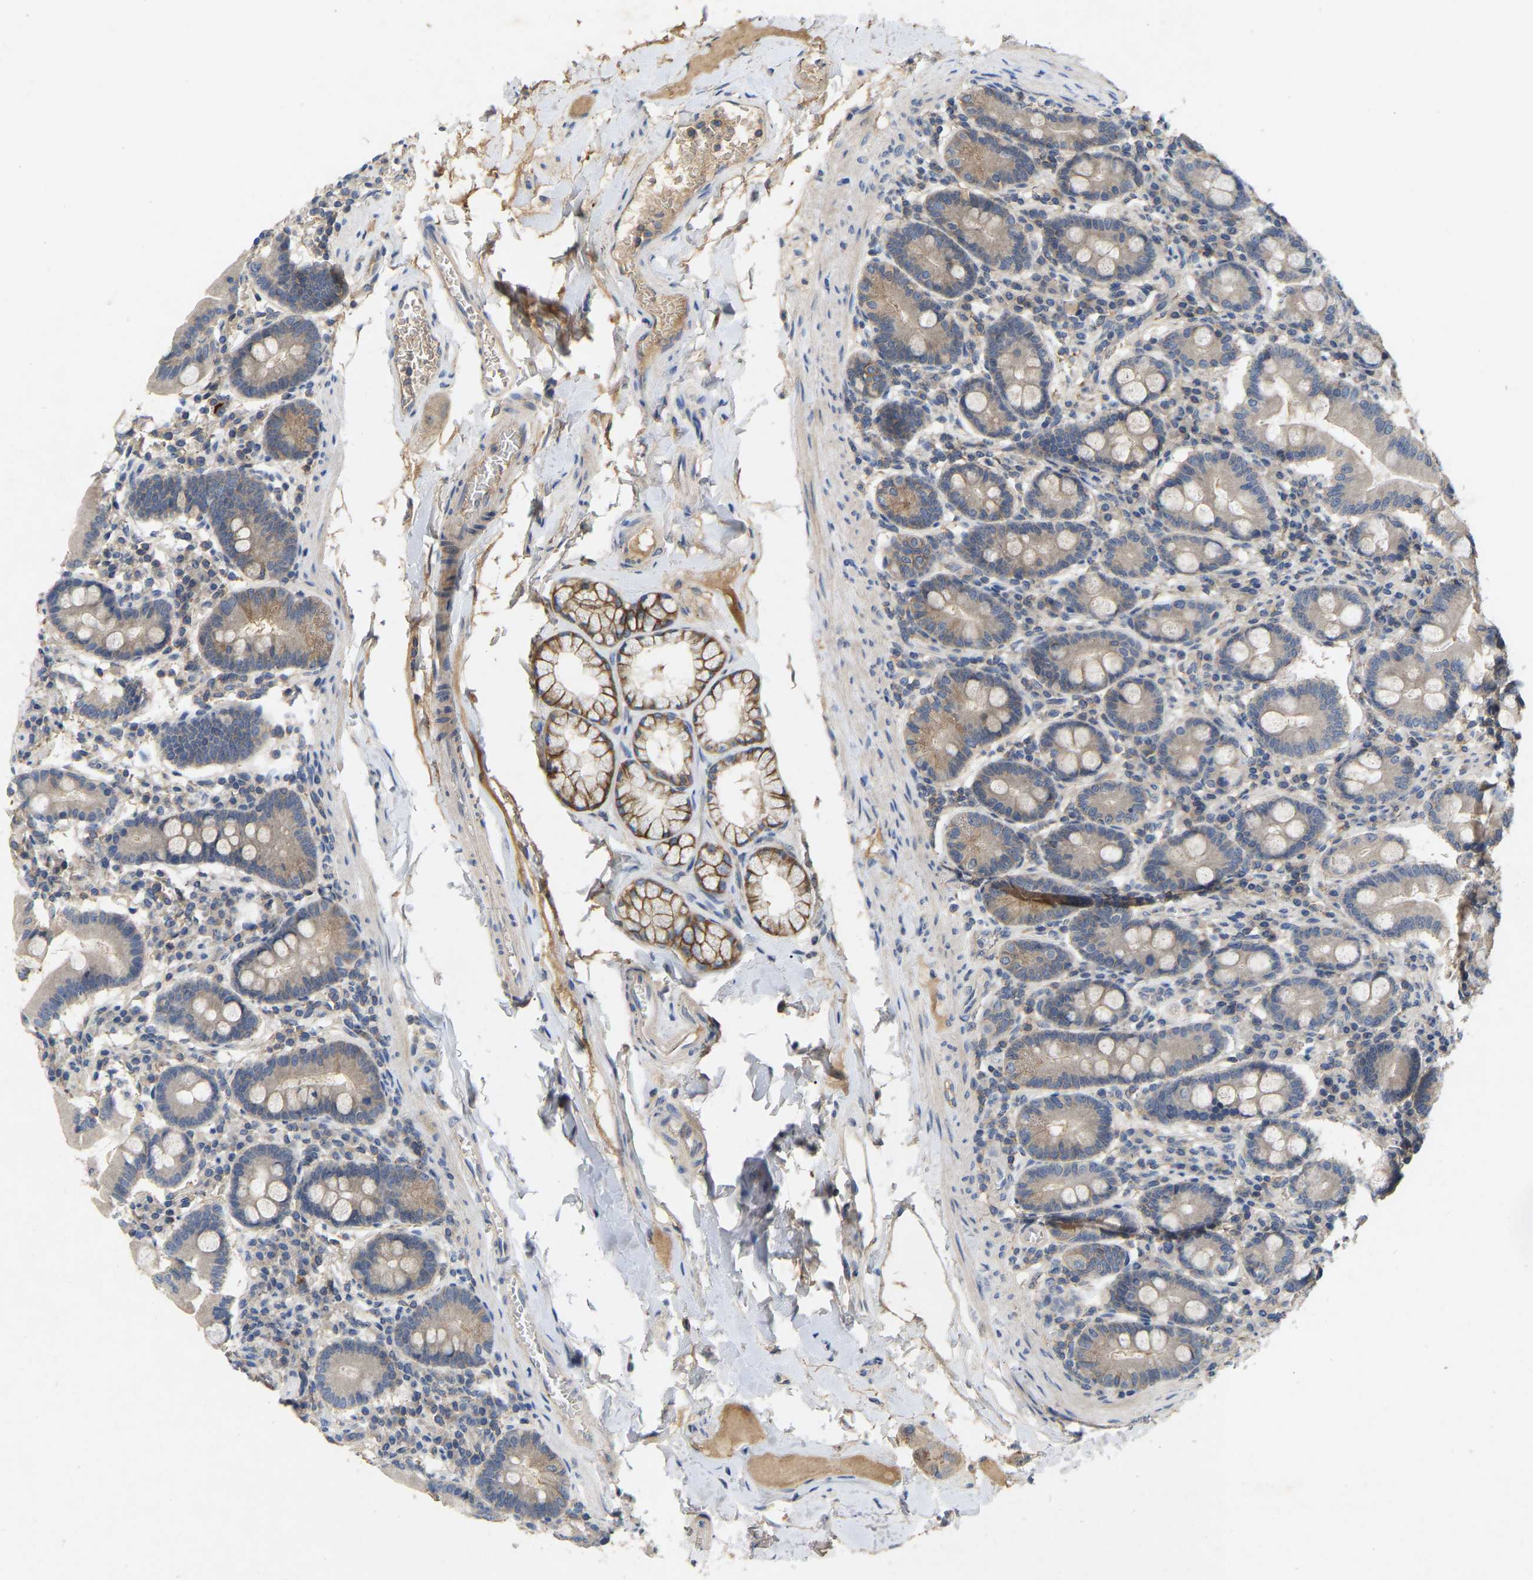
{"staining": {"intensity": "moderate", "quantity": "25%-75%", "location": "cytoplasmic/membranous"}, "tissue": "duodenum", "cell_type": "Glandular cells", "image_type": "normal", "snomed": [{"axis": "morphology", "description": "Normal tissue, NOS"}, {"axis": "topography", "description": "Duodenum"}], "caption": "A high-resolution histopathology image shows immunohistochemistry (IHC) staining of unremarkable duodenum, which displays moderate cytoplasmic/membranous positivity in approximately 25%-75% of glandular cells.", "gene": "LPAR2", "patient": {"sex": "male", "age": 50}}